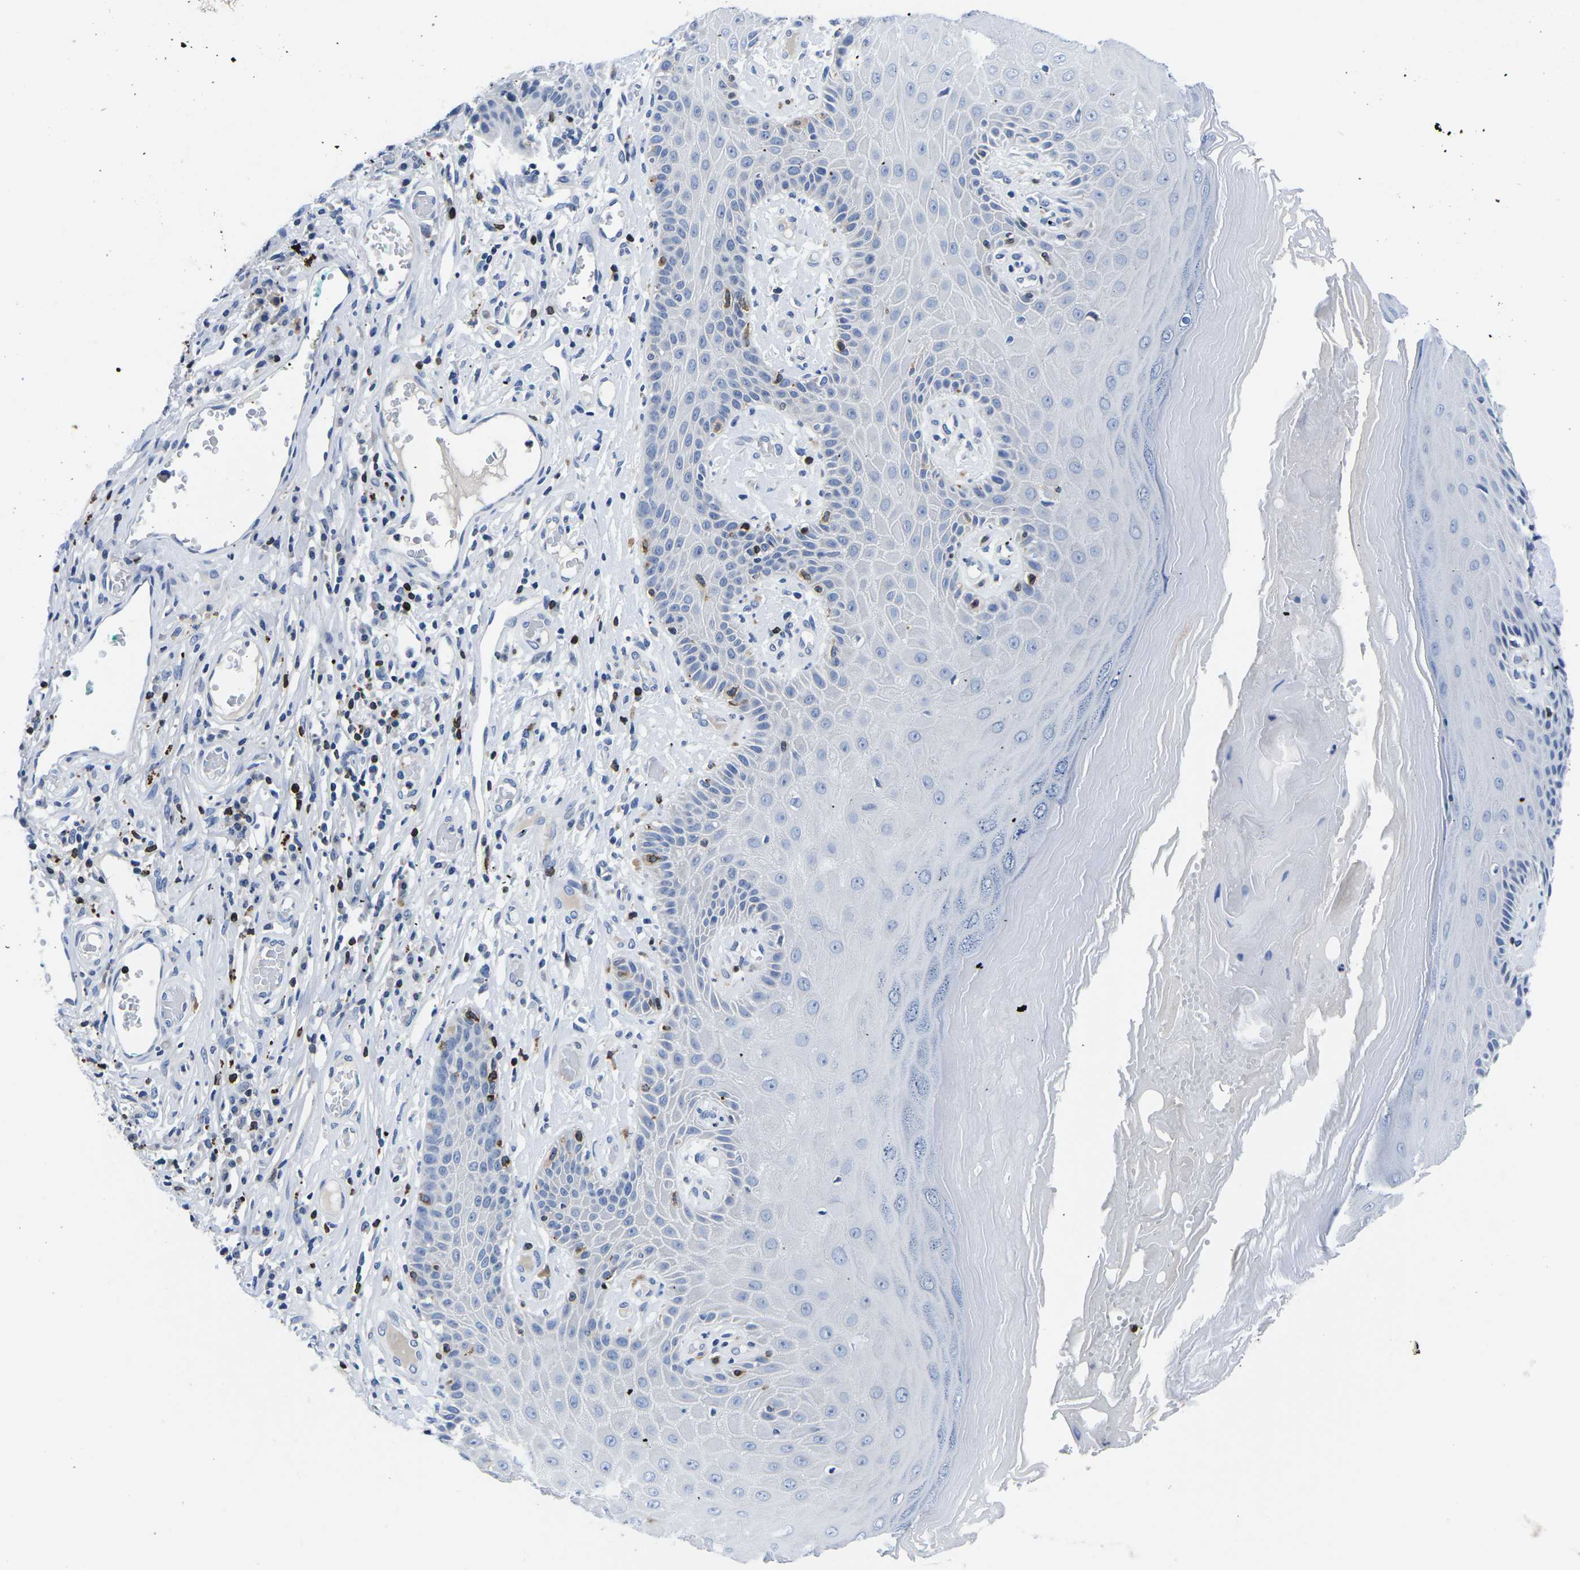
{"staining": {"intensity": "negative", "quantity": "none", "location": "none"}, "tissue": "skin", "cell_type": "Epidermal cells", "image_type": "normal", "snomed": [{"axis": "morphology", "description": "Normal tissue, NOS"}, {"axis": "topography", "description": "Vulva"}], "caption": "Human skin stained for a protein using immunohistochemistry (IHC) reveals no positivity in epidermal cells.", "gene": "CTSW", "patient": {"sex": "female", "age": 73}}